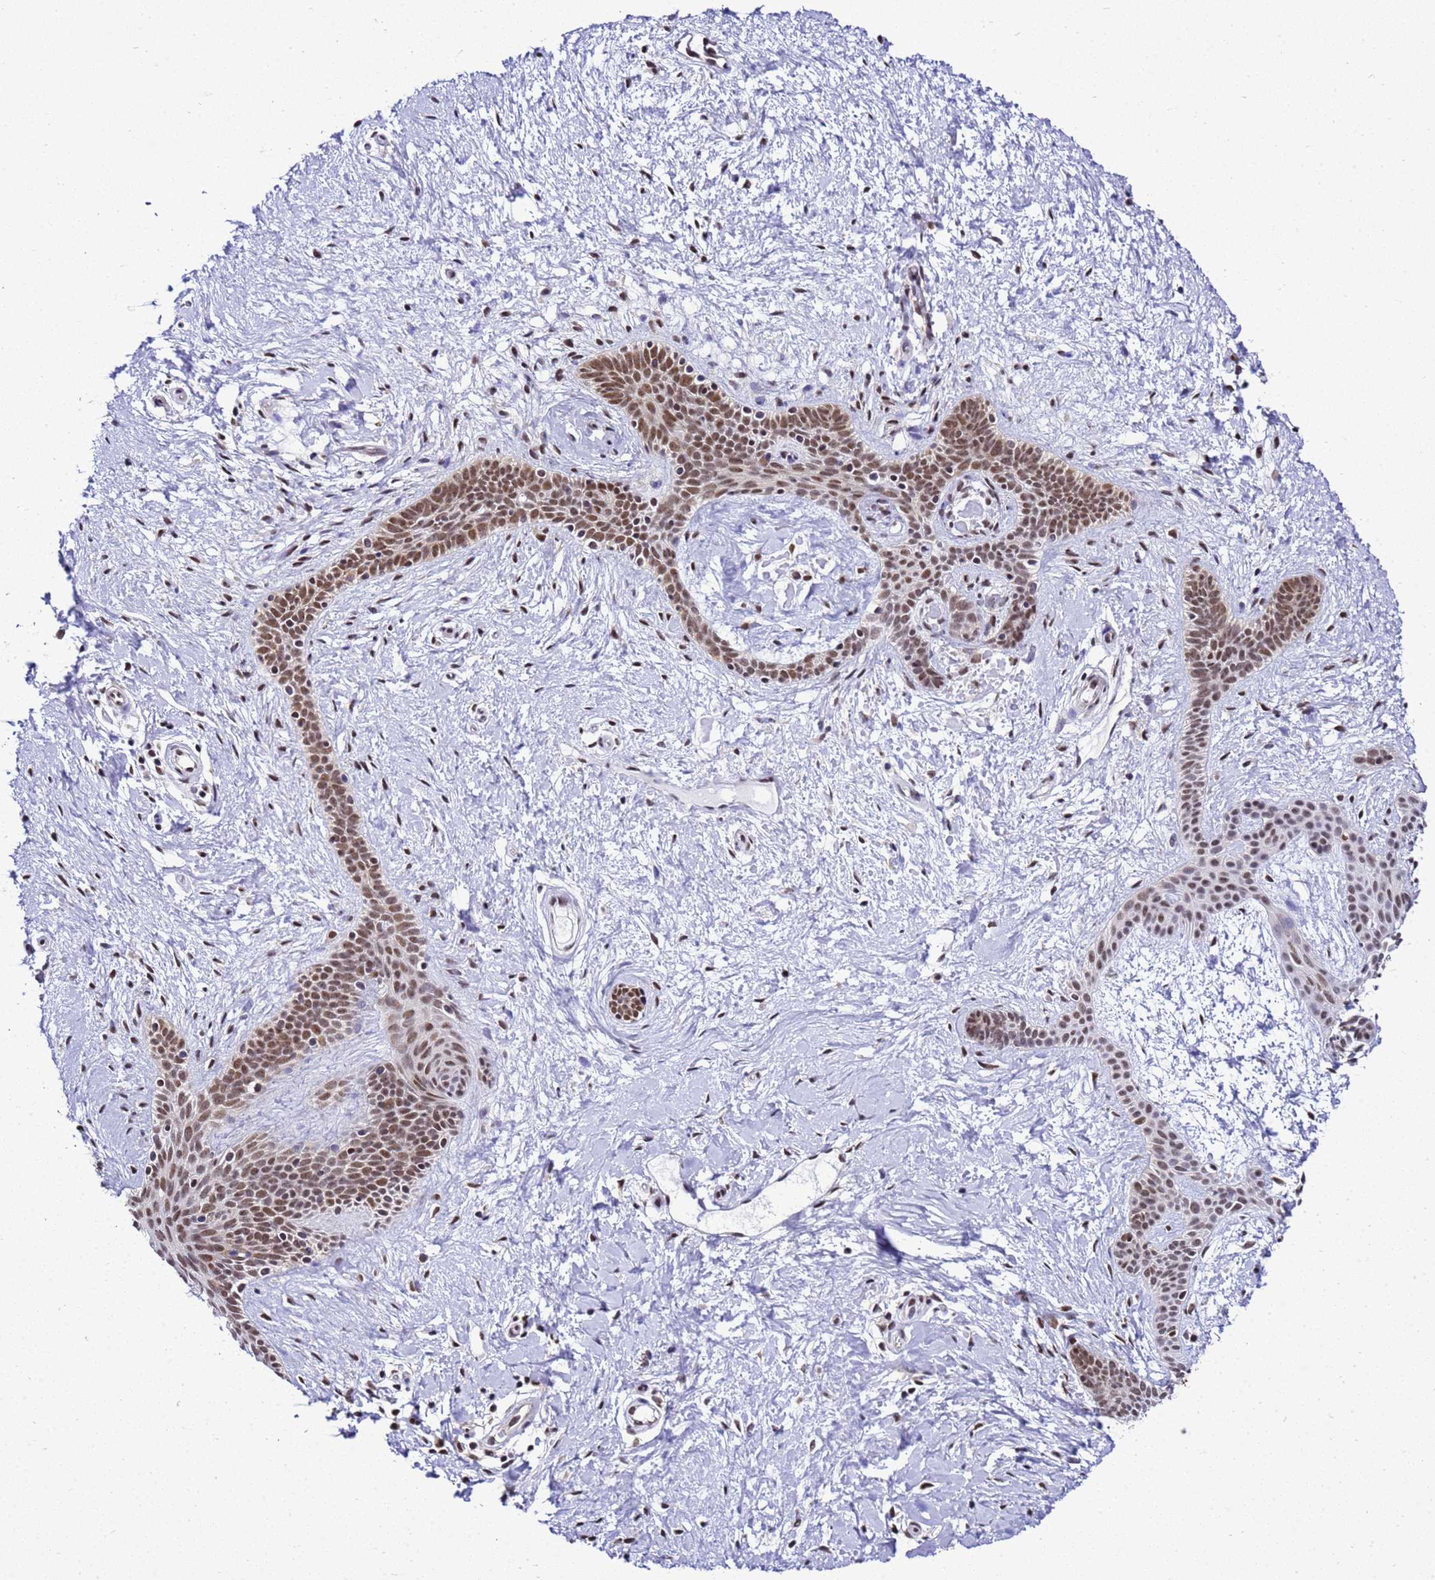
{"staining": {"intensity": "moderate", "quantity": "25%-75%", "location": "nuclear"}, "tissue": "skin cancer", "cell_type": "Tumor cells", "image_type": "cancer", "snomed": [{"axis": "morphology", "description": "Basal cell carcinoma"}, {"axis": "topography", "description": "Skin"}], "caption": "Skin basal cell carcinoma stained for a protein (brown) reveals moderate nuclear positive positivity in approximately 25%-75% of tumor cells.", "gene": "SMN1", "patient": {"sex": "male", "age": 78}}